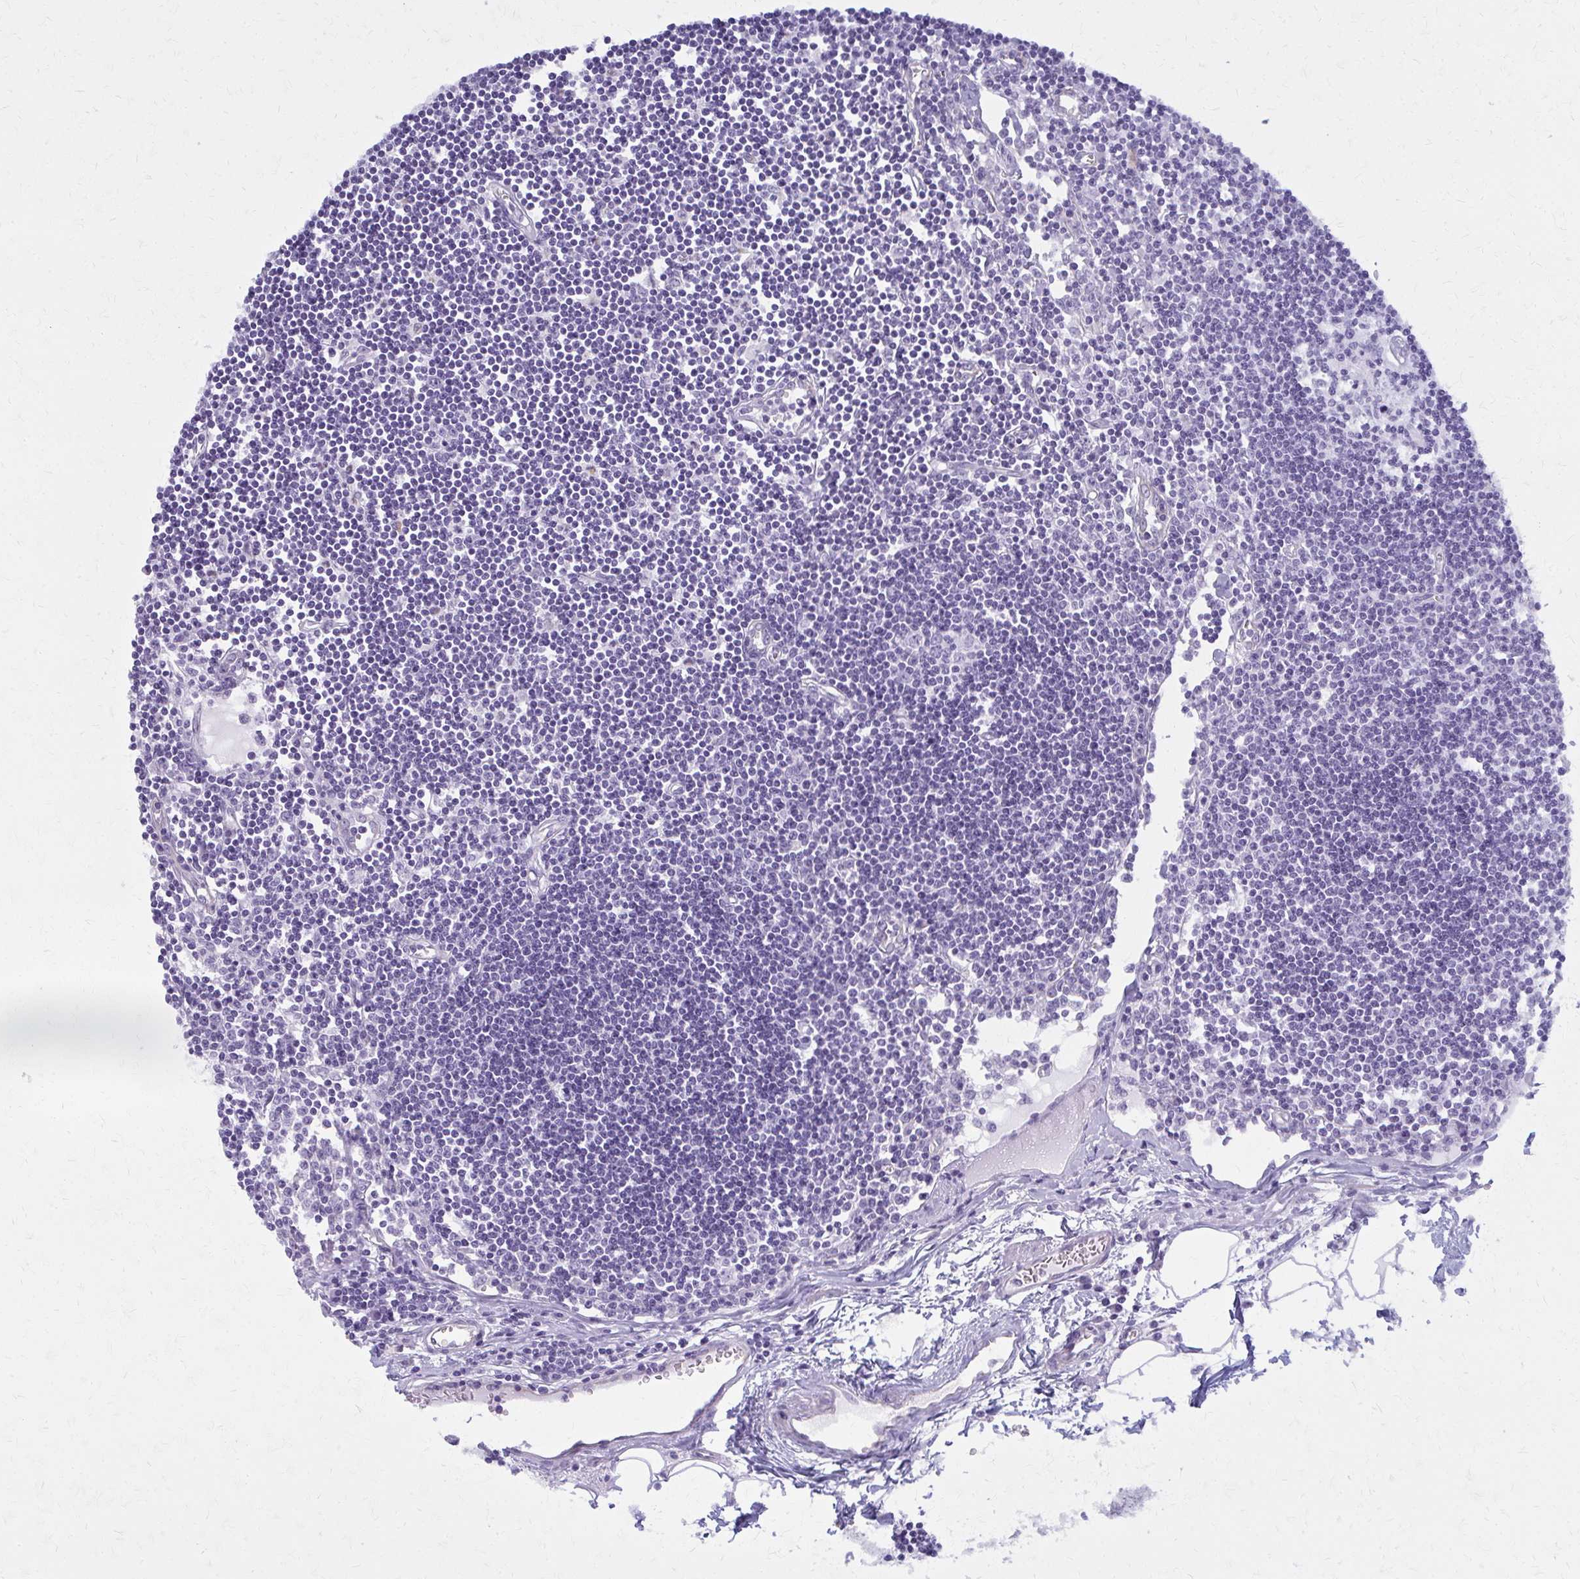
{"staining": {"intensity": "negative", "quantity": "none", "location": "none"}, "tissue": "lymph node", "cell_type": "Germinal center cells", "image_type": "normal", "snomed": [{"axis": "morphology", "description": "Normal tissue, NOS"}, {"axis": "topography", "description": "Lymph node"}], "caption": "This photomicrograph is of unremarkable lymph node stained with IHC to label a protein in brown with the nuclei are counter-stained blue. There is no expression in germinal center cells. The staining was performed using DAB to visualize the protein expression in brown, while the nuclei were stained in blue with hematoxylin (Magnification: 20x).", "gene": "GFAP", "patient": {"sex": "female", "age": 65}}